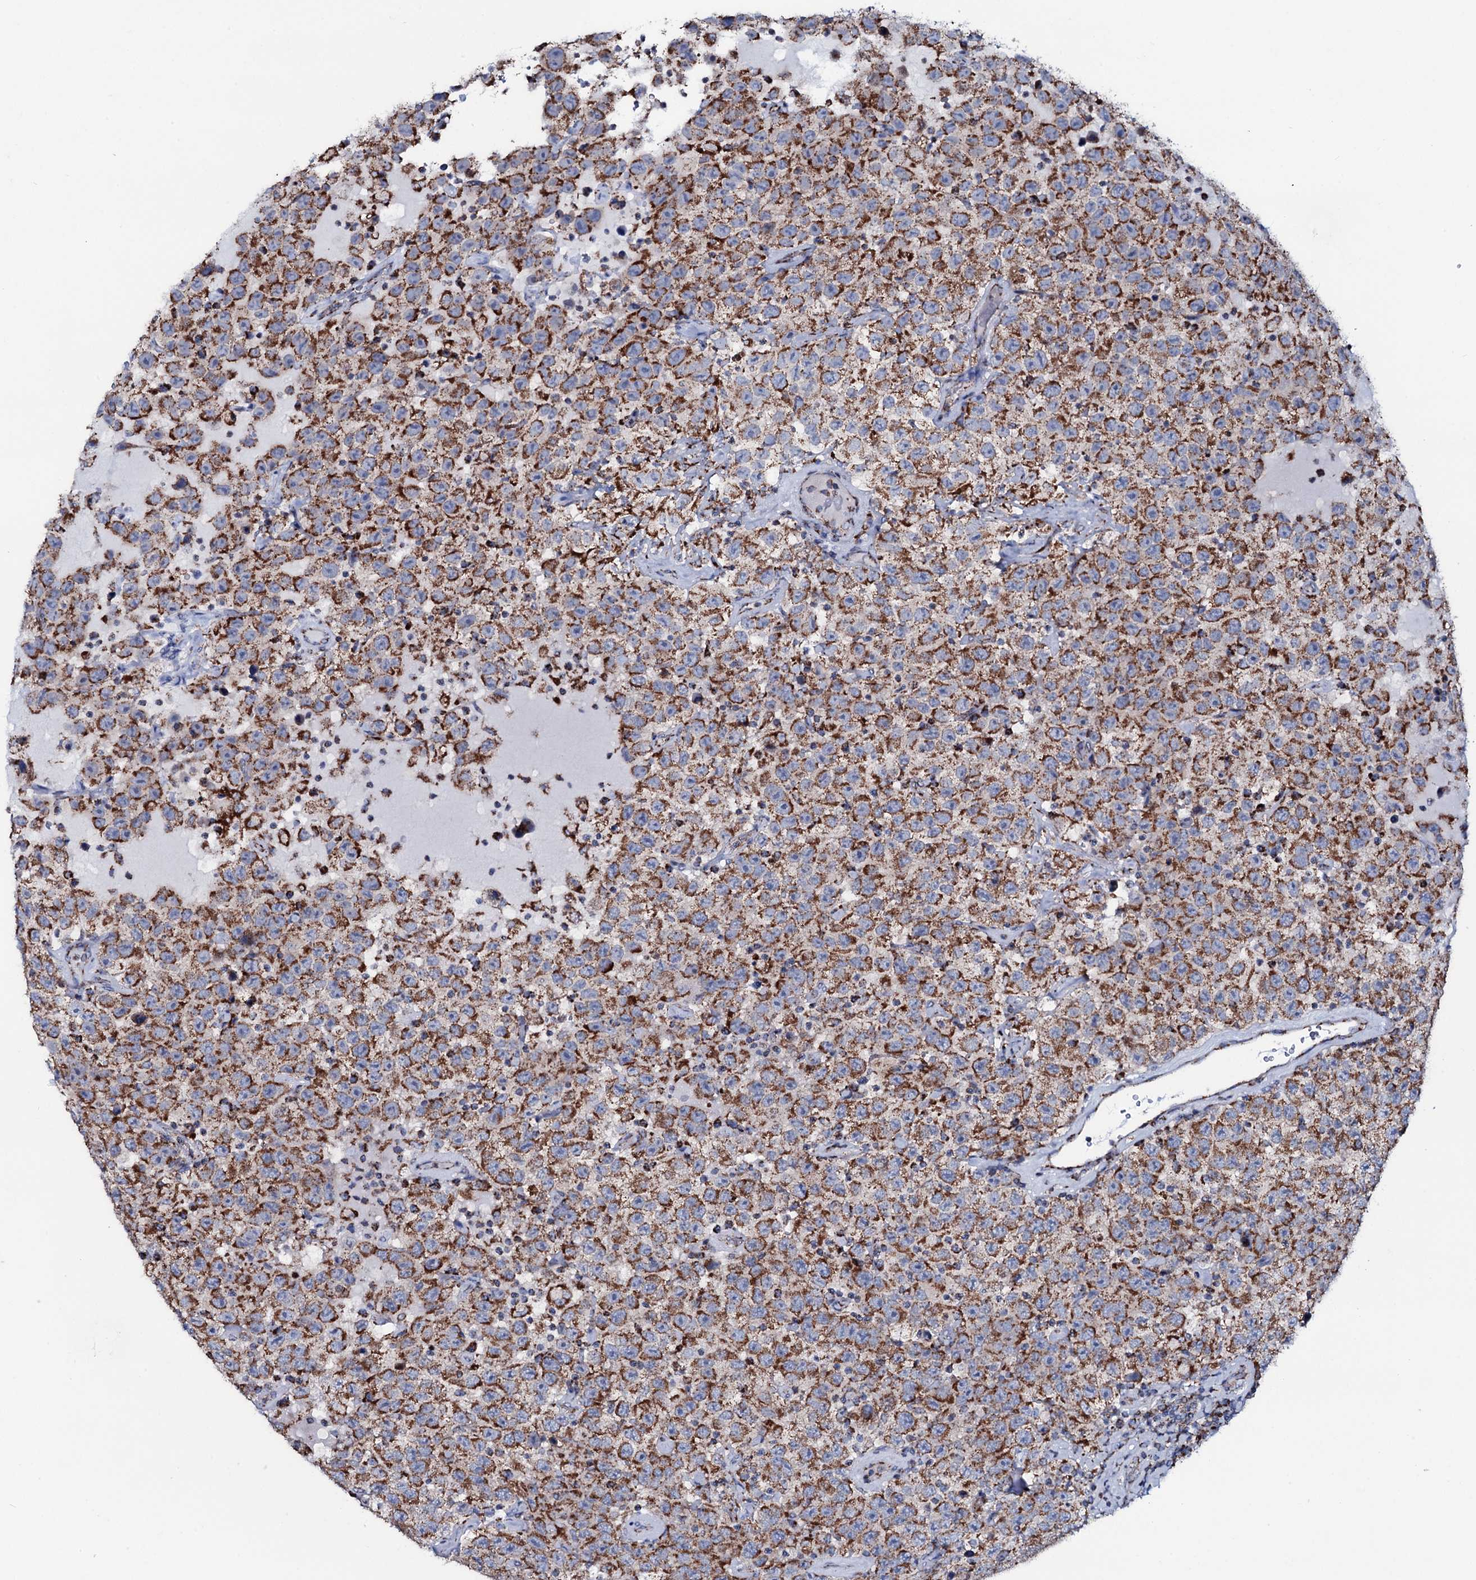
{"staining": {"intensity": "strong", "quantity": ">75%", "location": "cytoplasmic/membranous"}, "tissue": "testis cancer", "cell_type": "Tumor cells", "image_type": "cancer", "snomed": [{"axis": "morphology", "description": "Seminoma, NOS"}, {"axis": "topography", "description": "Testis"}], "caption": "High-magnification brightfield microscopy of testis seminoma stained with DAB (3,3'-diaminobenzidine) (brown) and counterstained with hematoxylin (blue). tumor cells exhibit strong cytoplasmic/membranous staining is present in approximately>75% of cells.", "gene": "MRPS35", "patient": {"sex": "male", "age": 41}}